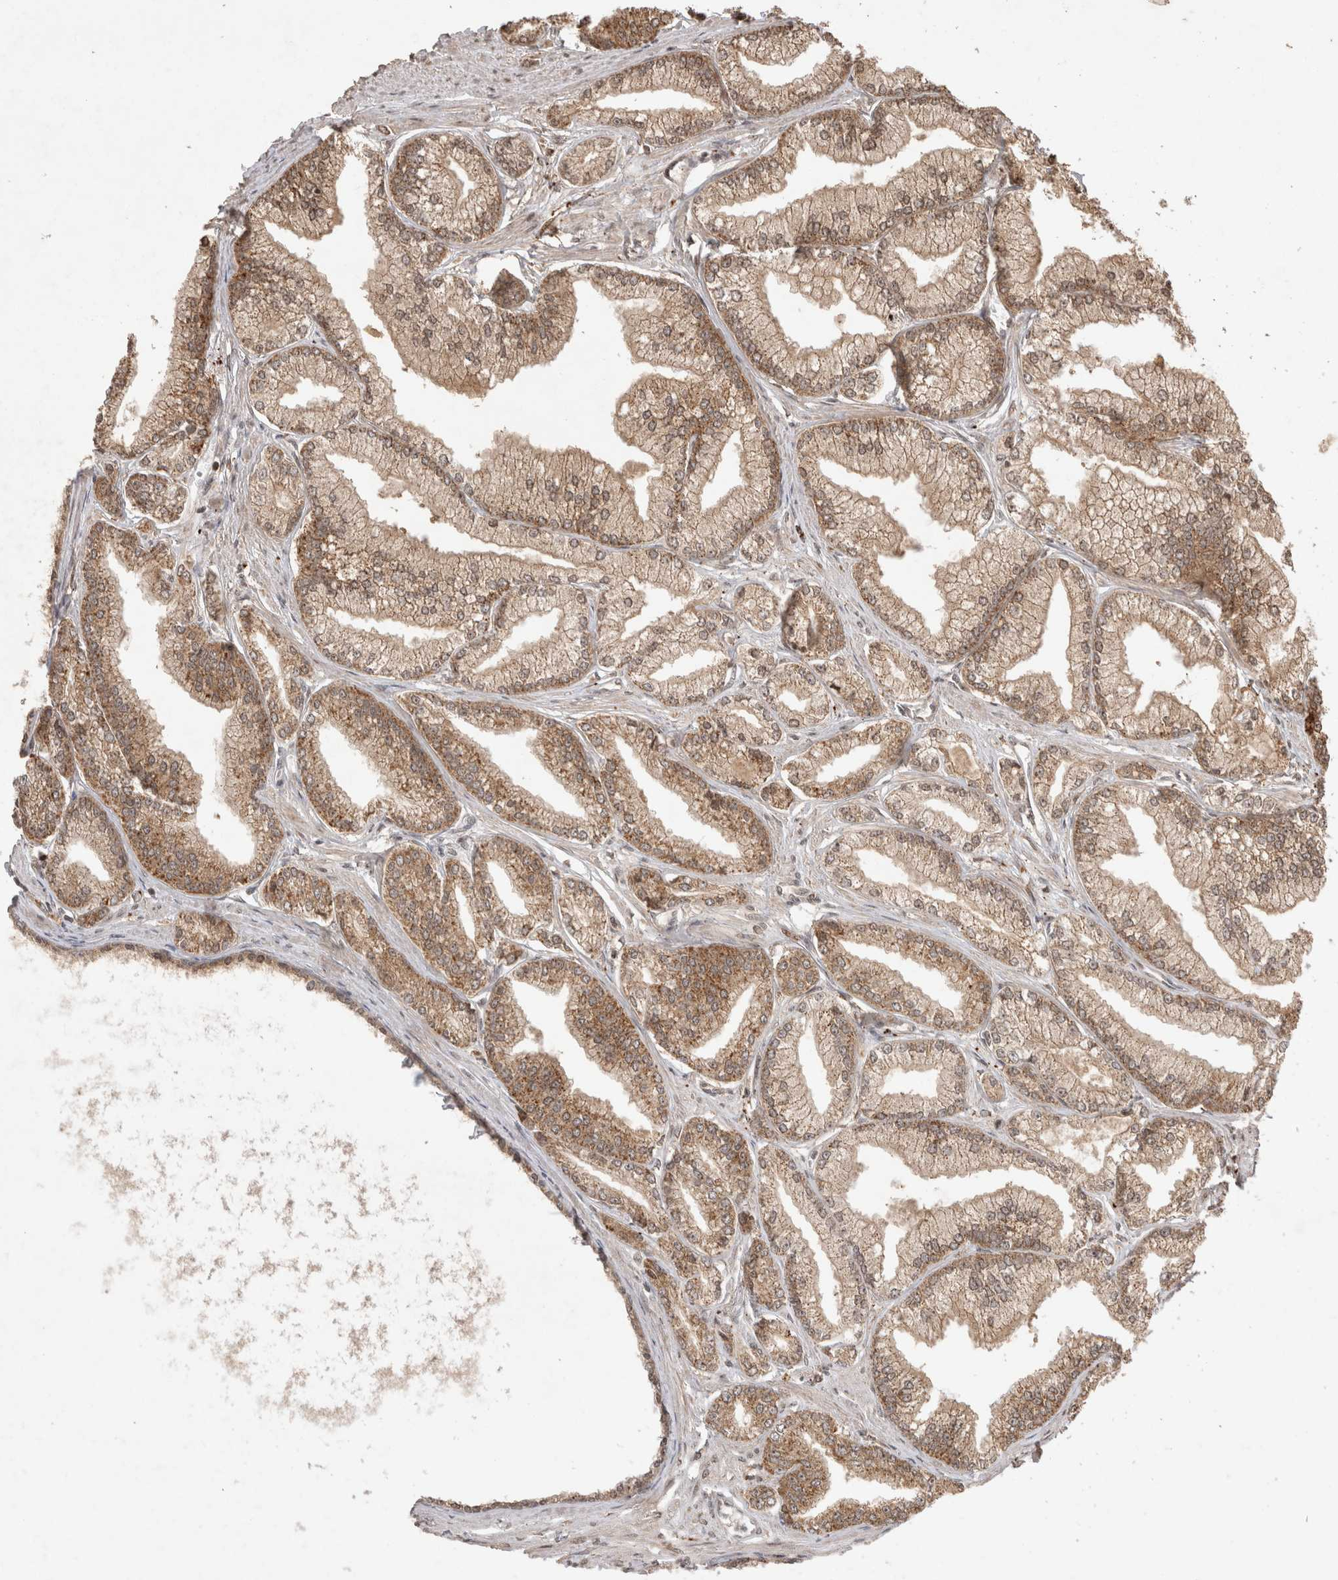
{"staining": {"intensity": "moderate", "quantity": ">75%", "location": "cytoplasmic/membranous"}, "tissue": "prostate cancer", "cell_type": "Tumor cells", "image_type": "cancer", "snomed": [{"axis": "morphology", "description": "Adenocarcinoma, Low grade"}, {"axis": "topography", "description": "Prostate"}], "caption": "DAB (3,3'-diaminobenzidine) immunohistochemical staining of prostate cancer reveals moderate cytoplasmic/membranous protein staining in about >75% of tumor cells.", "gene": "FAM221A", "patient": {"sex": "male", "age": 52}}